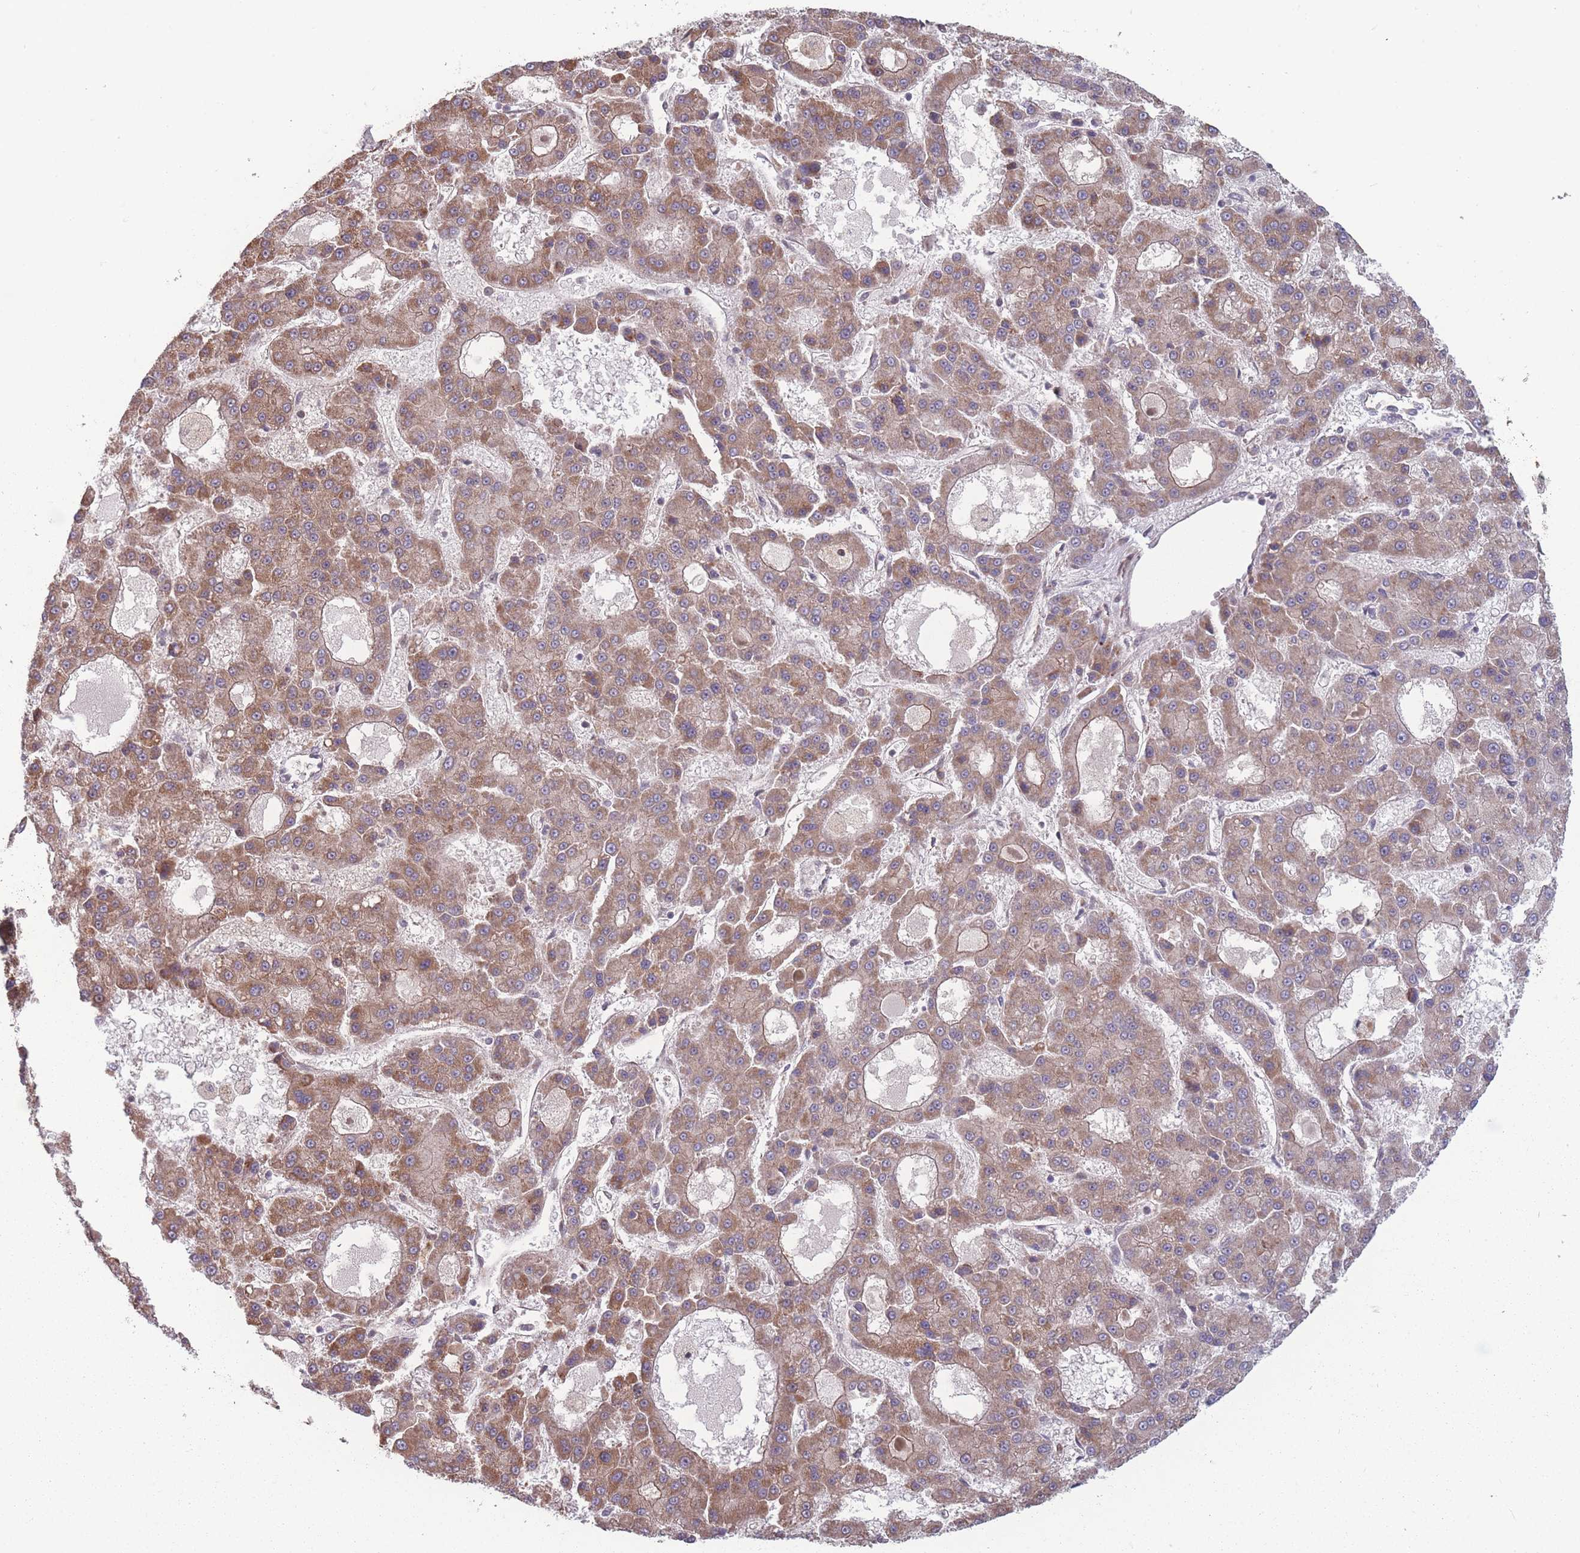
{"staining": {"intensity": "moderate", "quantity": ">75%", "location": "cytoplasmic/membranous"}, "tissue": "liver cancer", "cell_type": "Tumor cells", "image_type": "cancer", "snomed": [{"axis": "morphology", "description": "Carcinoma, Hepatocellular, NOS"}, {"axis": "topography", "description": "Liver"}], "caption": "Human hepatocellular carcinoma (liver) stained for a protein (brown) displays moderate cytoplasmic/membranous positive expression in approximately >75% of tumor cells.", "gene": "RPS18", "patient": {"sex": "male", "age": 70}}